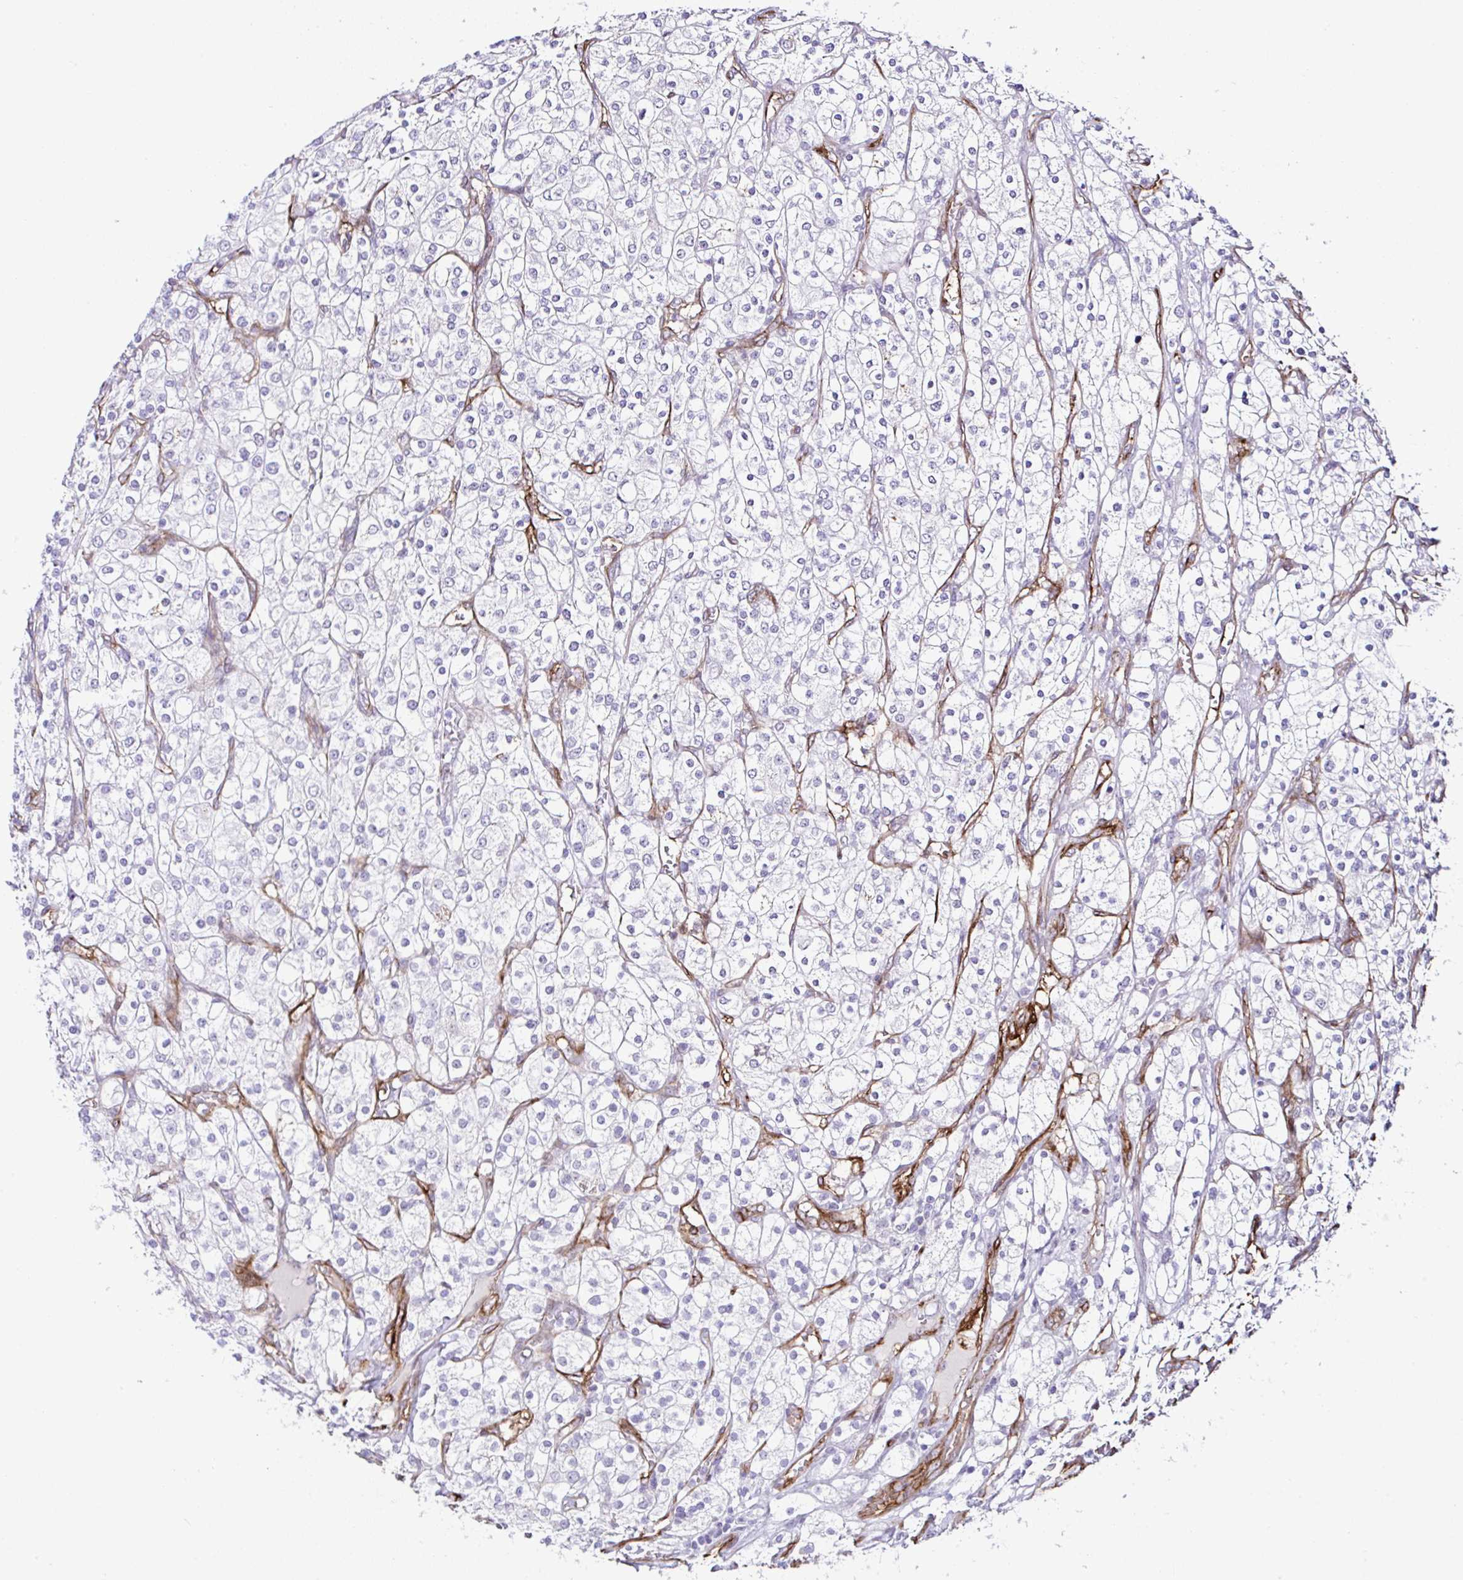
{"staining": {"intensity": "negative", "quantity": "none", "location": "none"}, "tissue": "renal cancer", "cell_type": "Tumor cells", "image_type": "cancer", "snomed": [{"axis": "morphology", "description": "Adenocarcinoma, NOS"}, {"axis": "topography", "description": "Kidney"}], "caption": "The immunohistochemistry (IHC) histopathology image has no significant positivity in tumor cells of renal cancer (adenocarcinoma) tissue.", "gene": "FBXO34", "patient": {"sex": "male", "age": 80}}